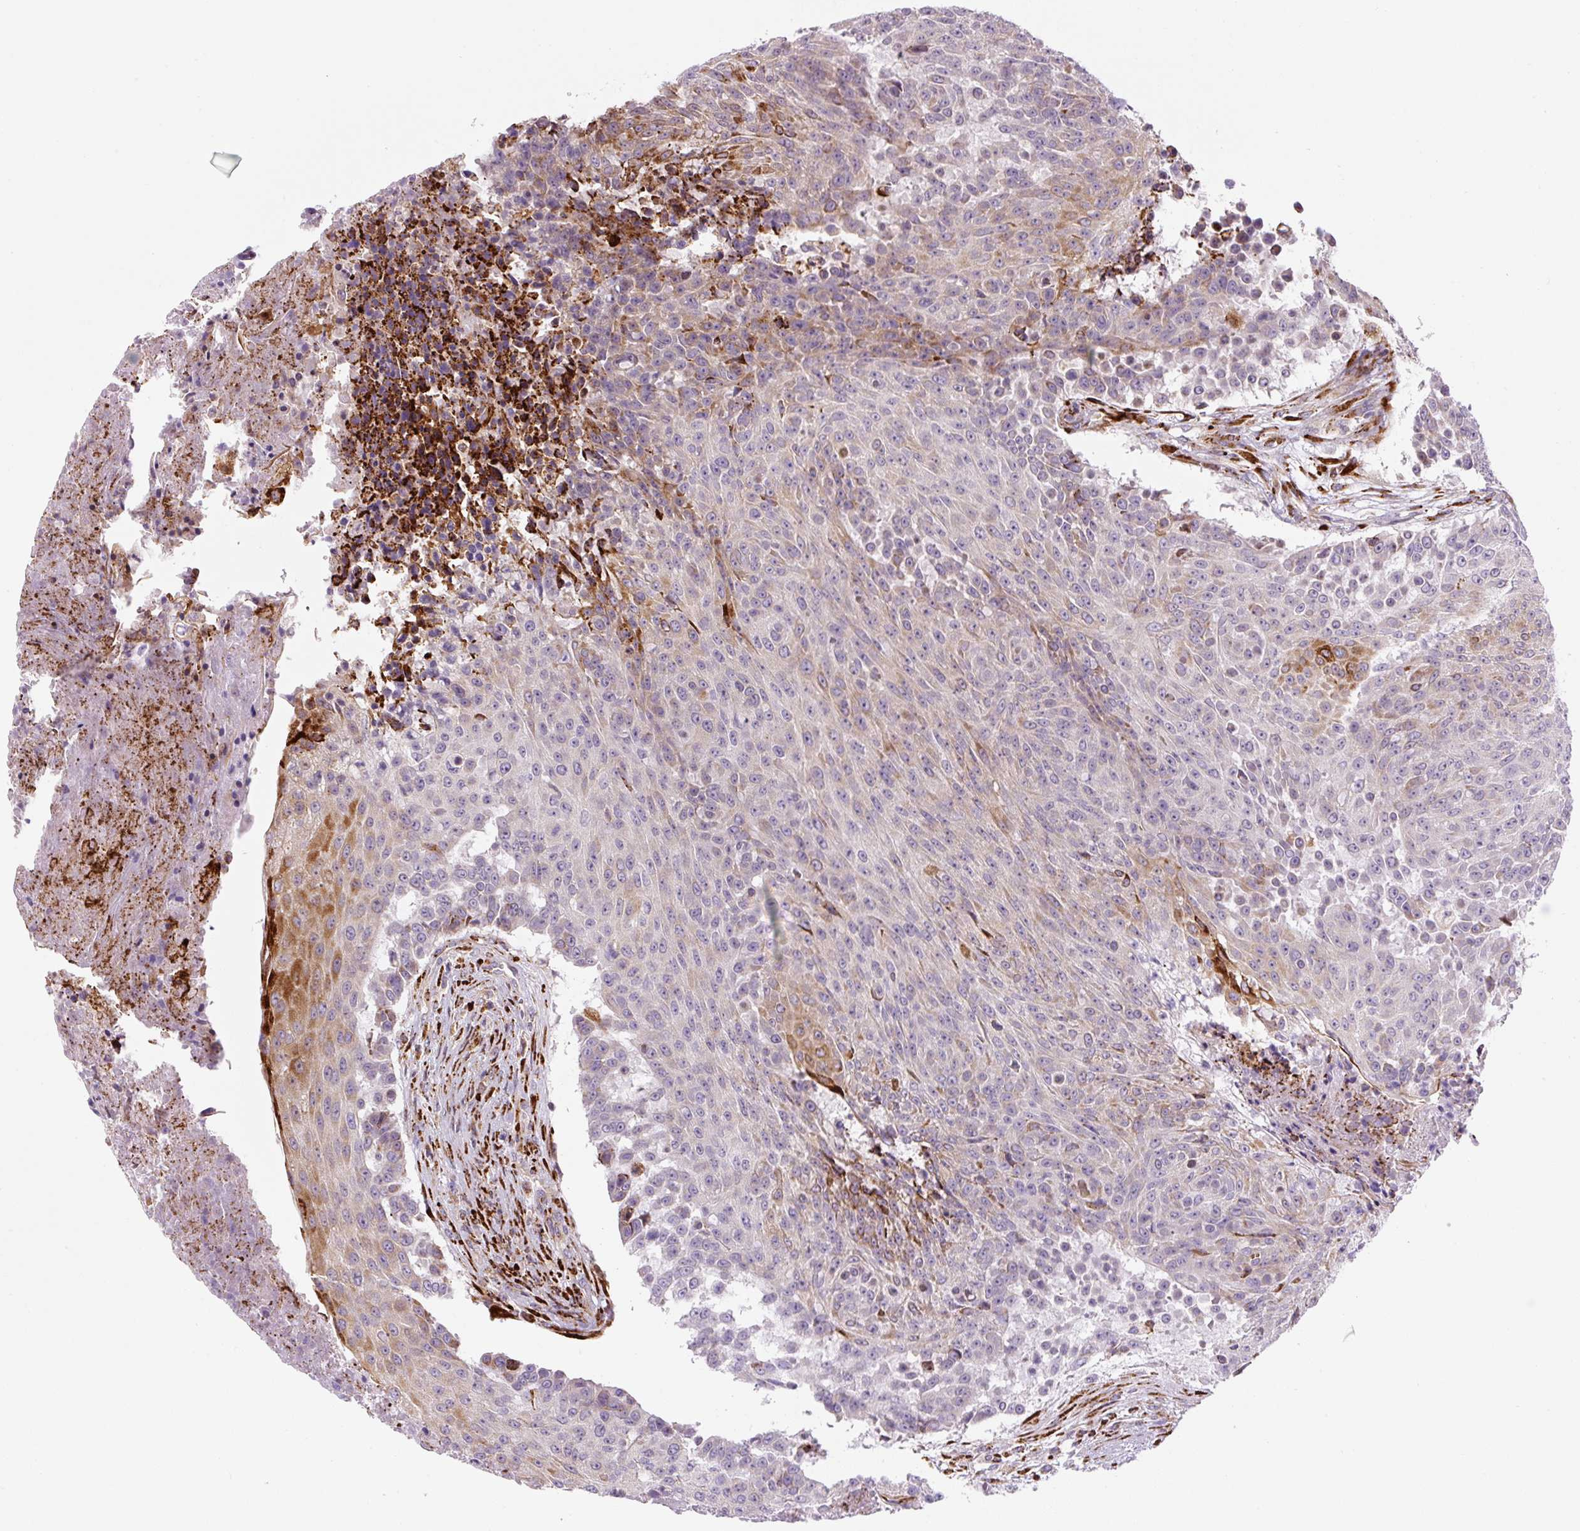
{"staining": {"intensity": "strong", "quantity": "<25%", "location": "cytoplasmic/membranous"}, "tissue": "urothelial cancer", "cell_type": "Tumor cells", "image_type": "cancer", "snomed": [{"axis": "morphology", "description": "Urothelial carcinoma, High grade"}, {"axis": "topography", "description": "Urinary bladder"}], "caption": "High-grade urothelial carcinoma stained for a protein shows strong cytoplasmic/membranous positivity in tumor cells.", "gene": "DISP3", "patient": {"sex": "female", "age": 63}}